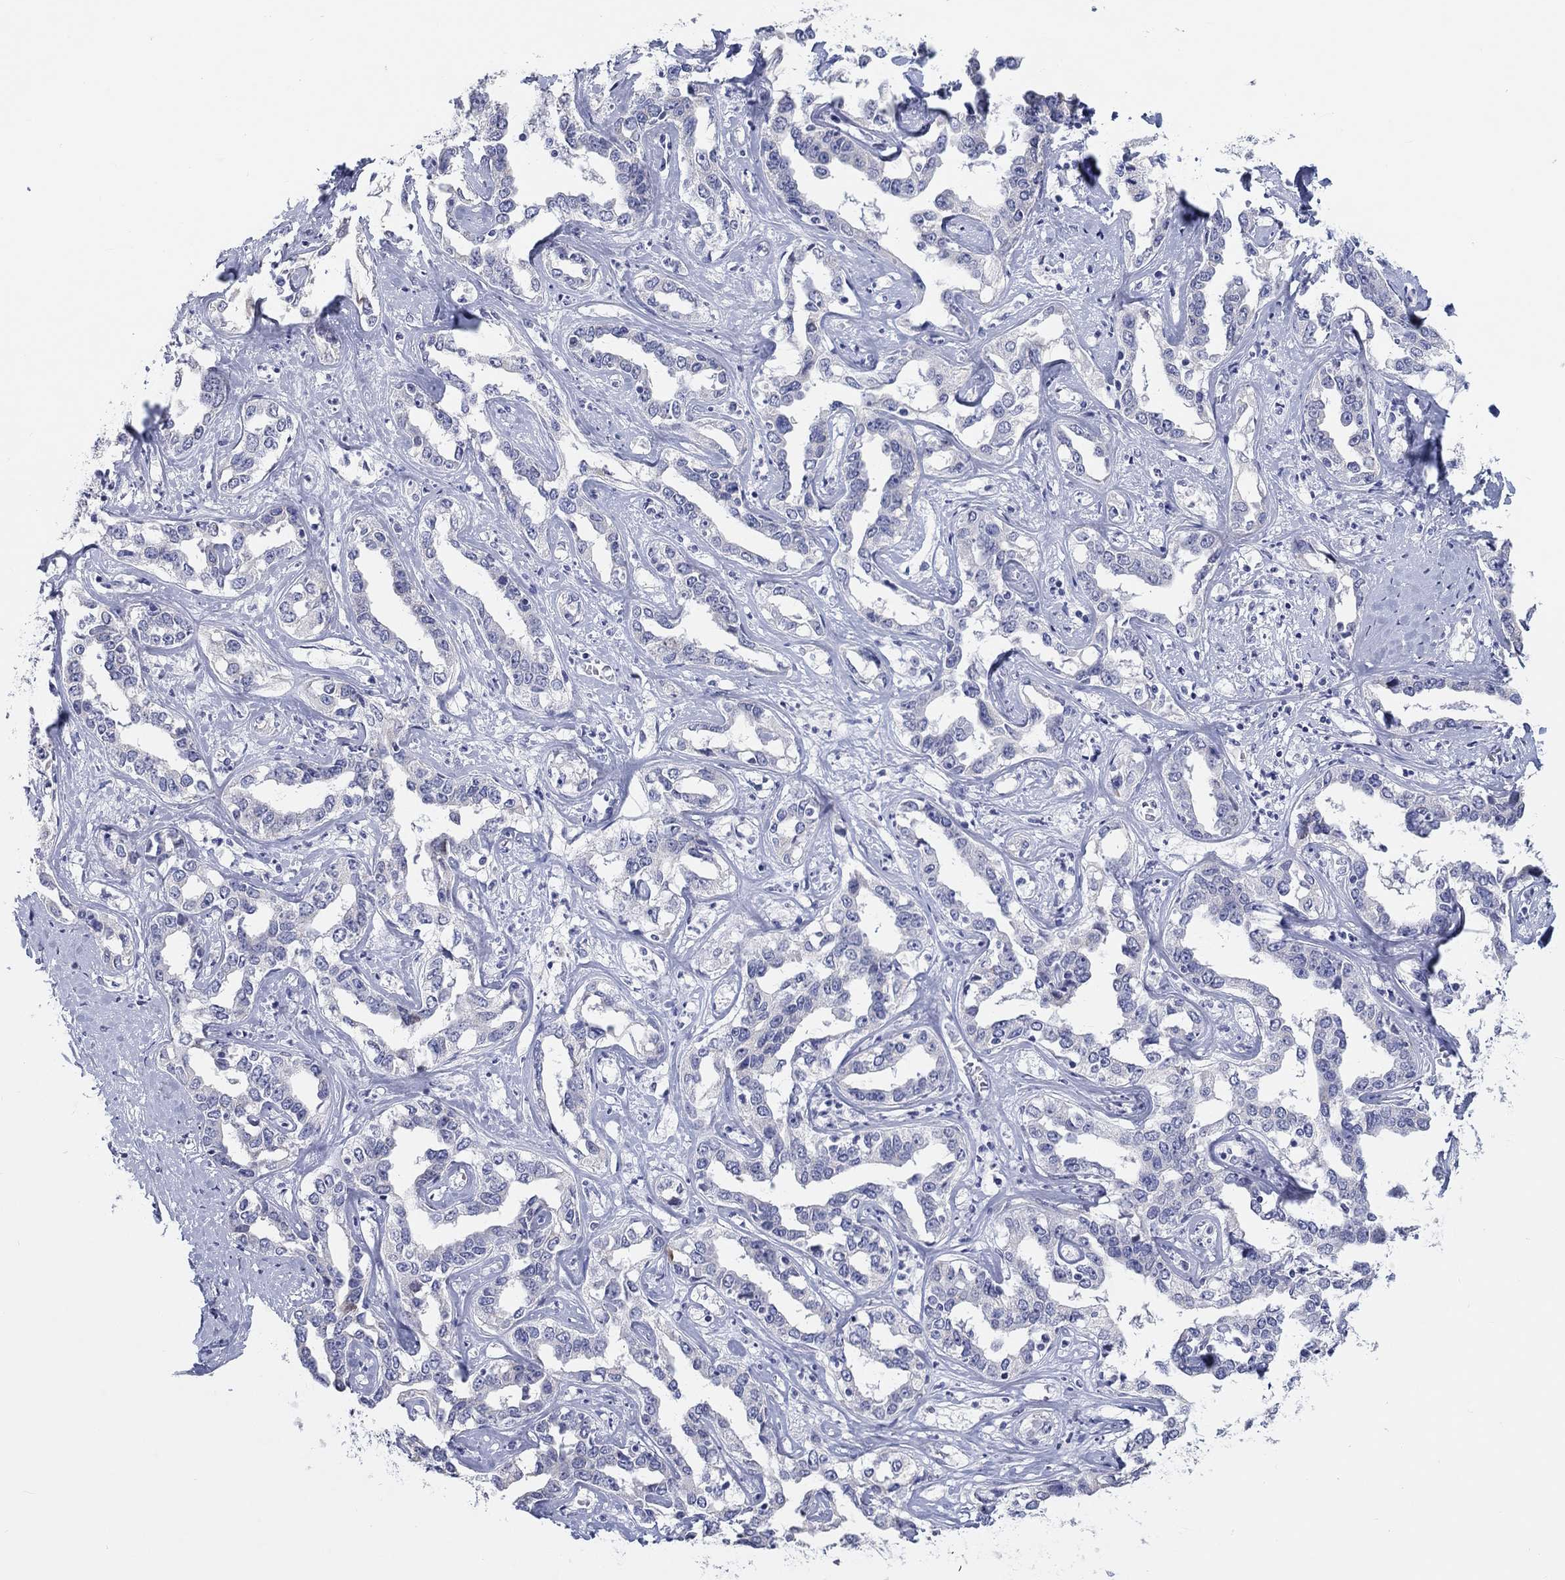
{"staining": {"intensity": "negative", "quantity": "none", "location": "none"}, "tissue": "liver cancer", "cell_type": "Tumor cells", "image_type": "cancer", "snomed": [{"axis": "morphology", "description": "Cholangiocarcinoma"}, {"axis": "topography", "description": "Liver"}], "caption": "An image of liver cancer stained for a protein reveals no brown staining in tumor cells.", "gene": "LRRC4C", "patient": {"sex": "male", "age": 59}}